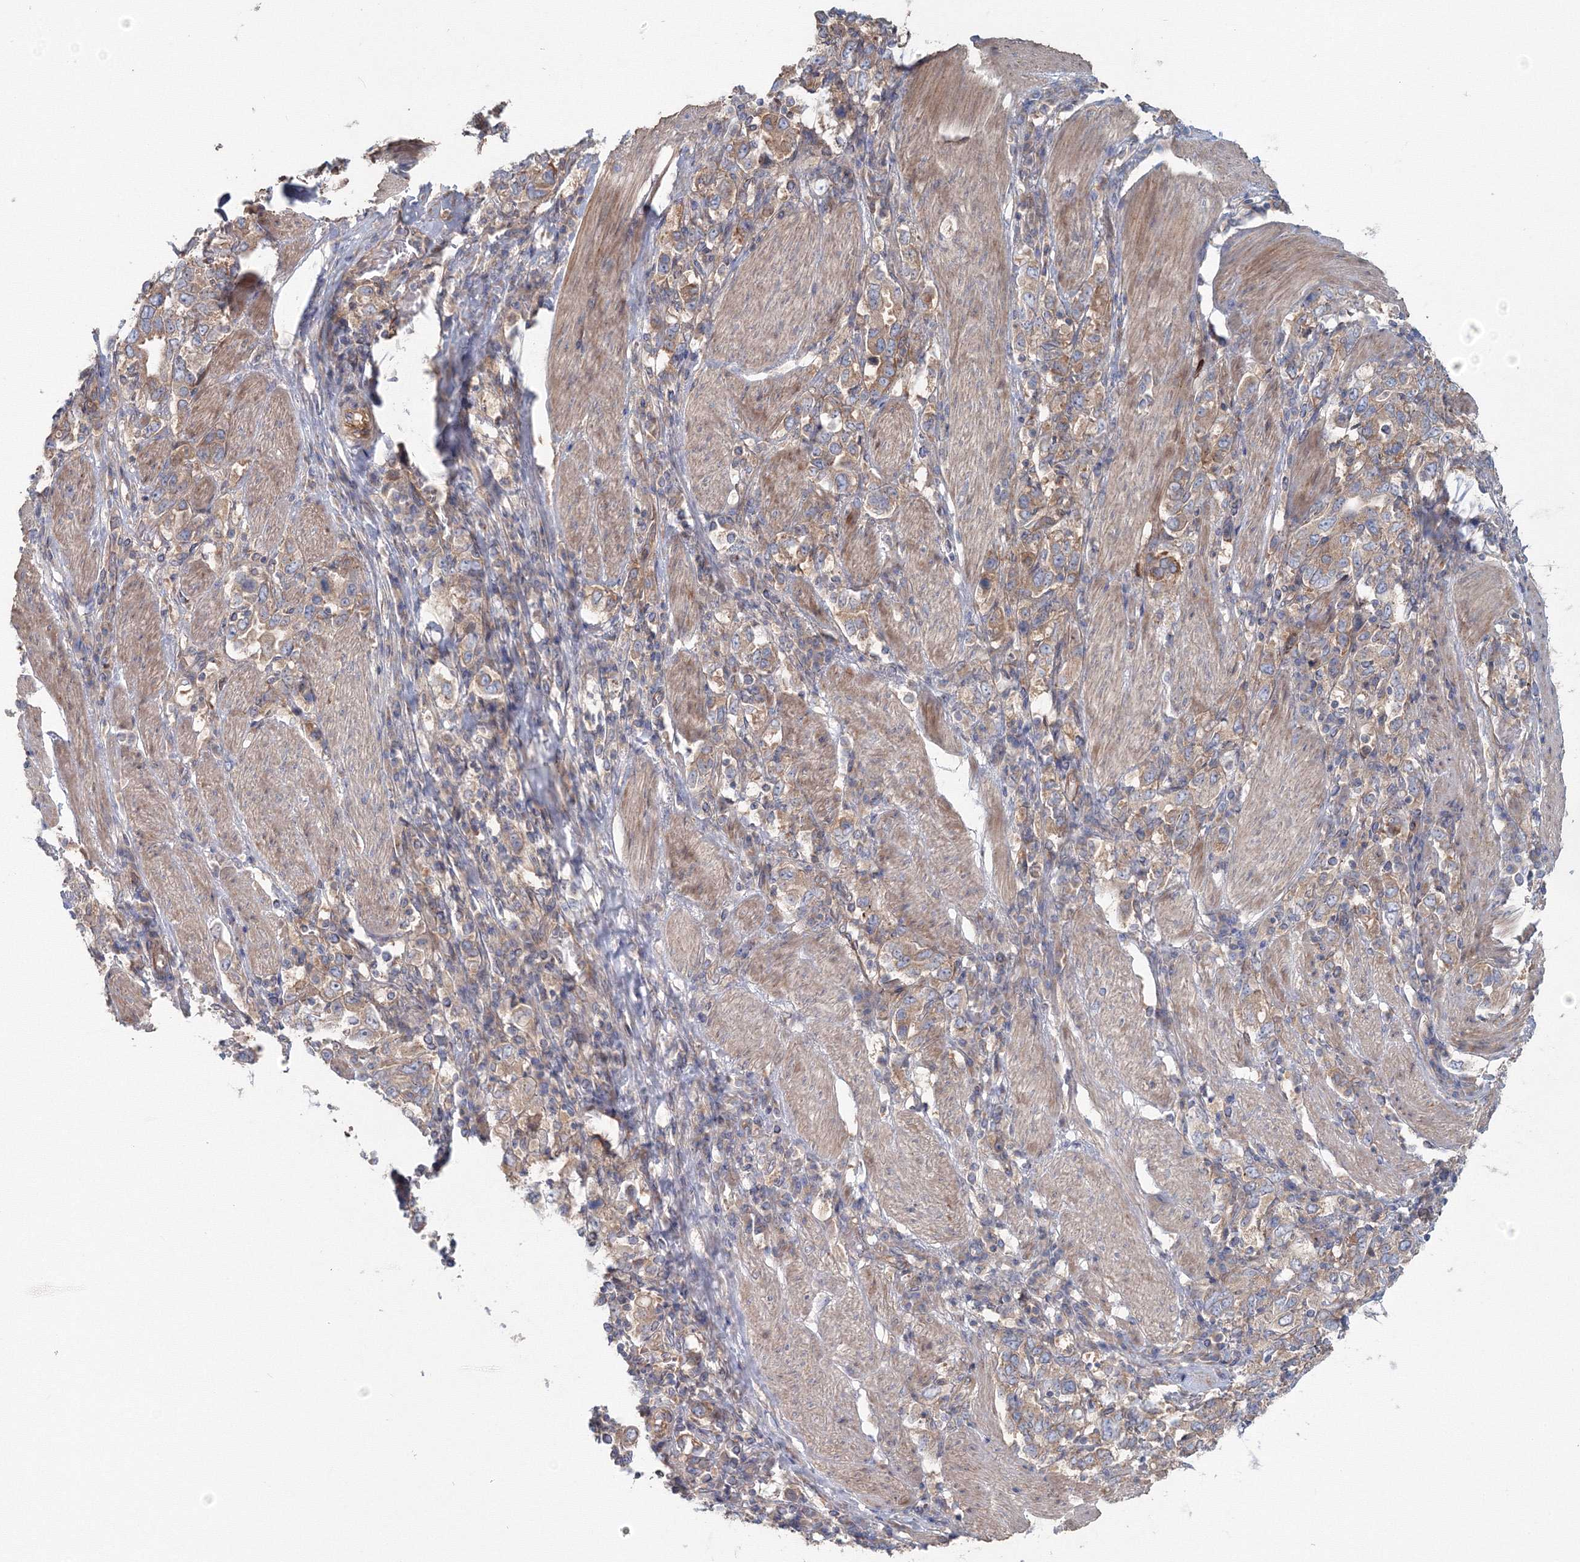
{"staining": {"intensity": "moderate", "quantity": ">75%", "location": "cytoplasmic/membranous"}, "tissue": "stomach cancer", "cell_type": "Tumor cells", "image_type": "cancer", "snomed": [{"axis": "morphology", "description": "Adenocarcinoma, NOS"}, {"axis": "topography", "description": "Stomach, upper"}], "caption": "Brown immunohistochemical staining in human stomach cancer (adenocarcinoma) demonstrates moderate cytoplasmic/membranous positivity in approximately >75% of tumor cells.", "gene": "EXOC1", "patient": {"sex": "male", "age": 62}}